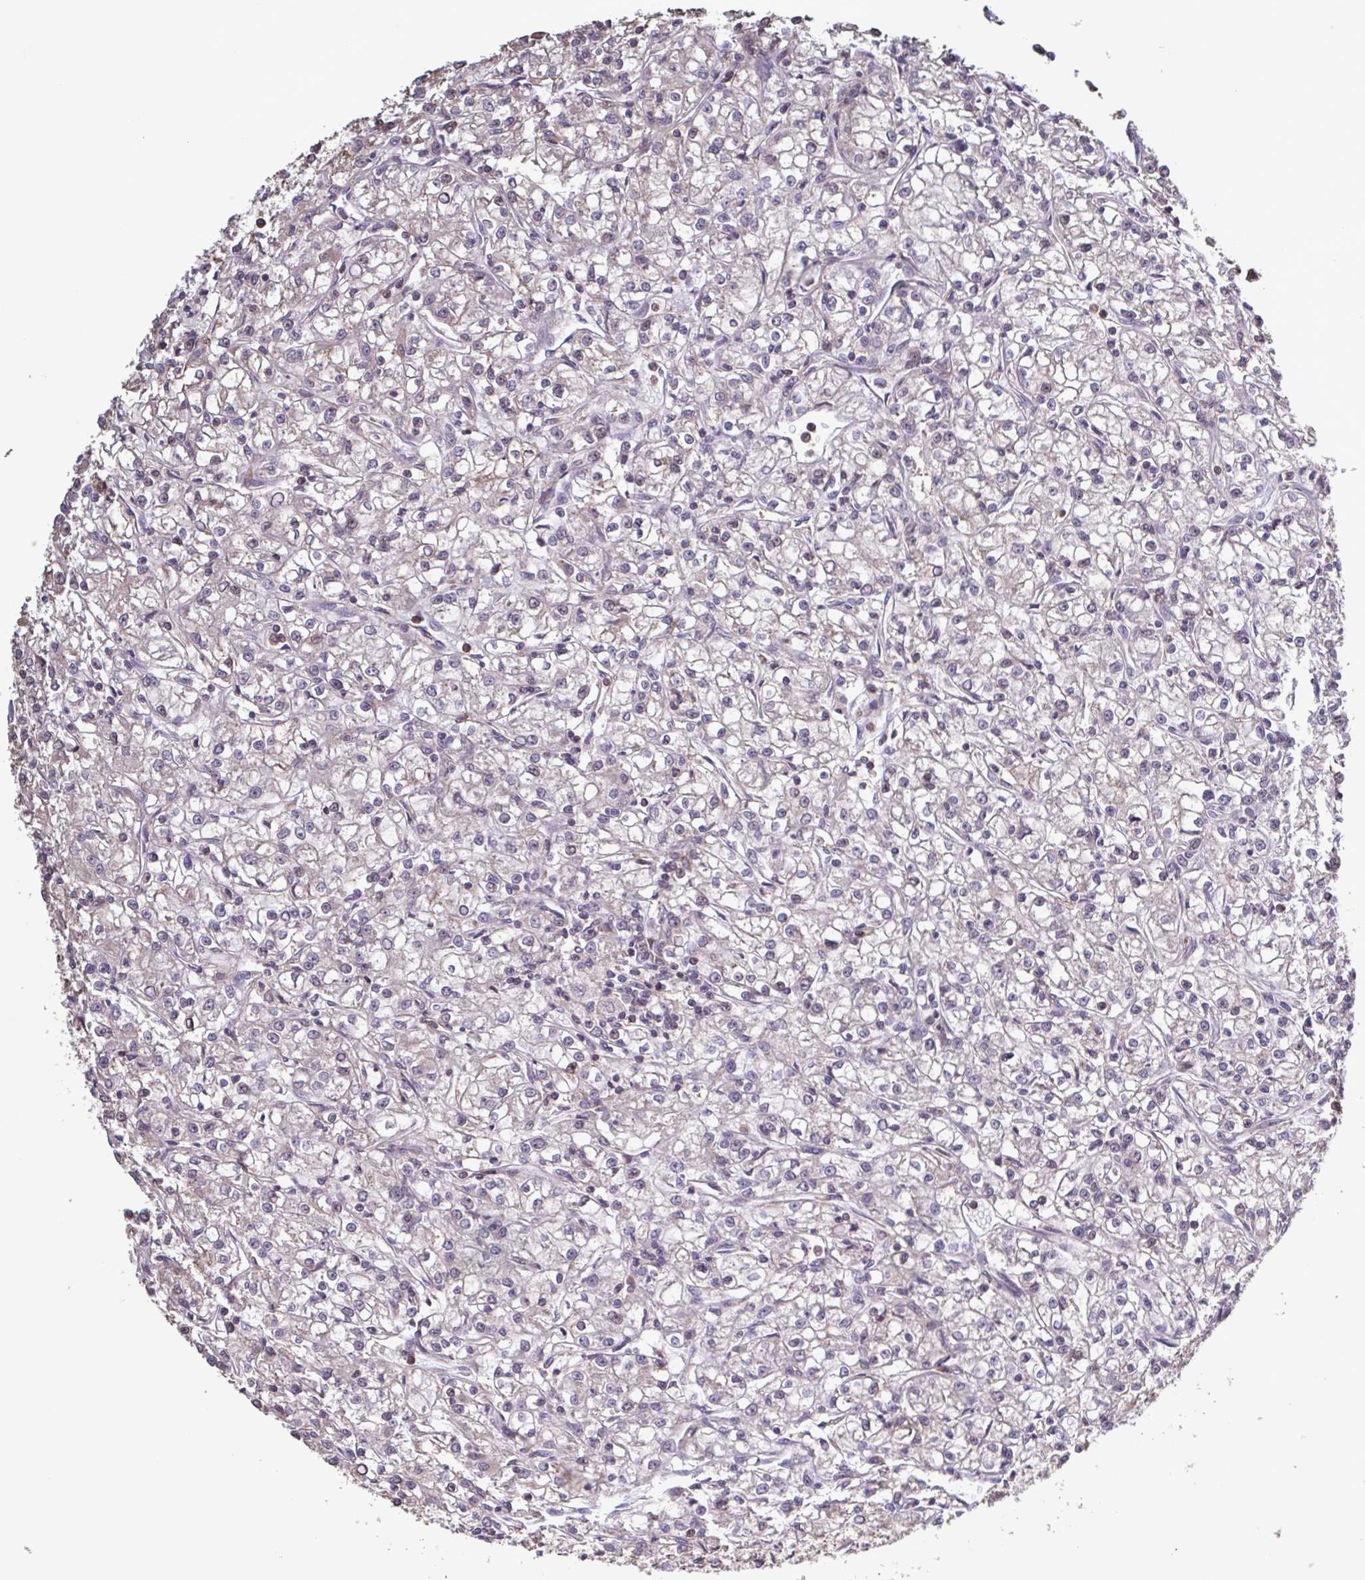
{"staining": {"intensity": "negative", "quantity": "none", "location": "none"}, "tissue": "renal cancer", "cell_type": "Tumor cells", "image_type": "cancer", "snomed": [{"axis": "morphology", "description": "Adenocarcinoma, NOS"}, {"axis": "topography", "description": "Kidney"}], "caption": "Tumor cells show no significant expression in adenocarcinoma (renal).", "gene": "ZNF200", "patient": {"sex": "female", "age": 59}}